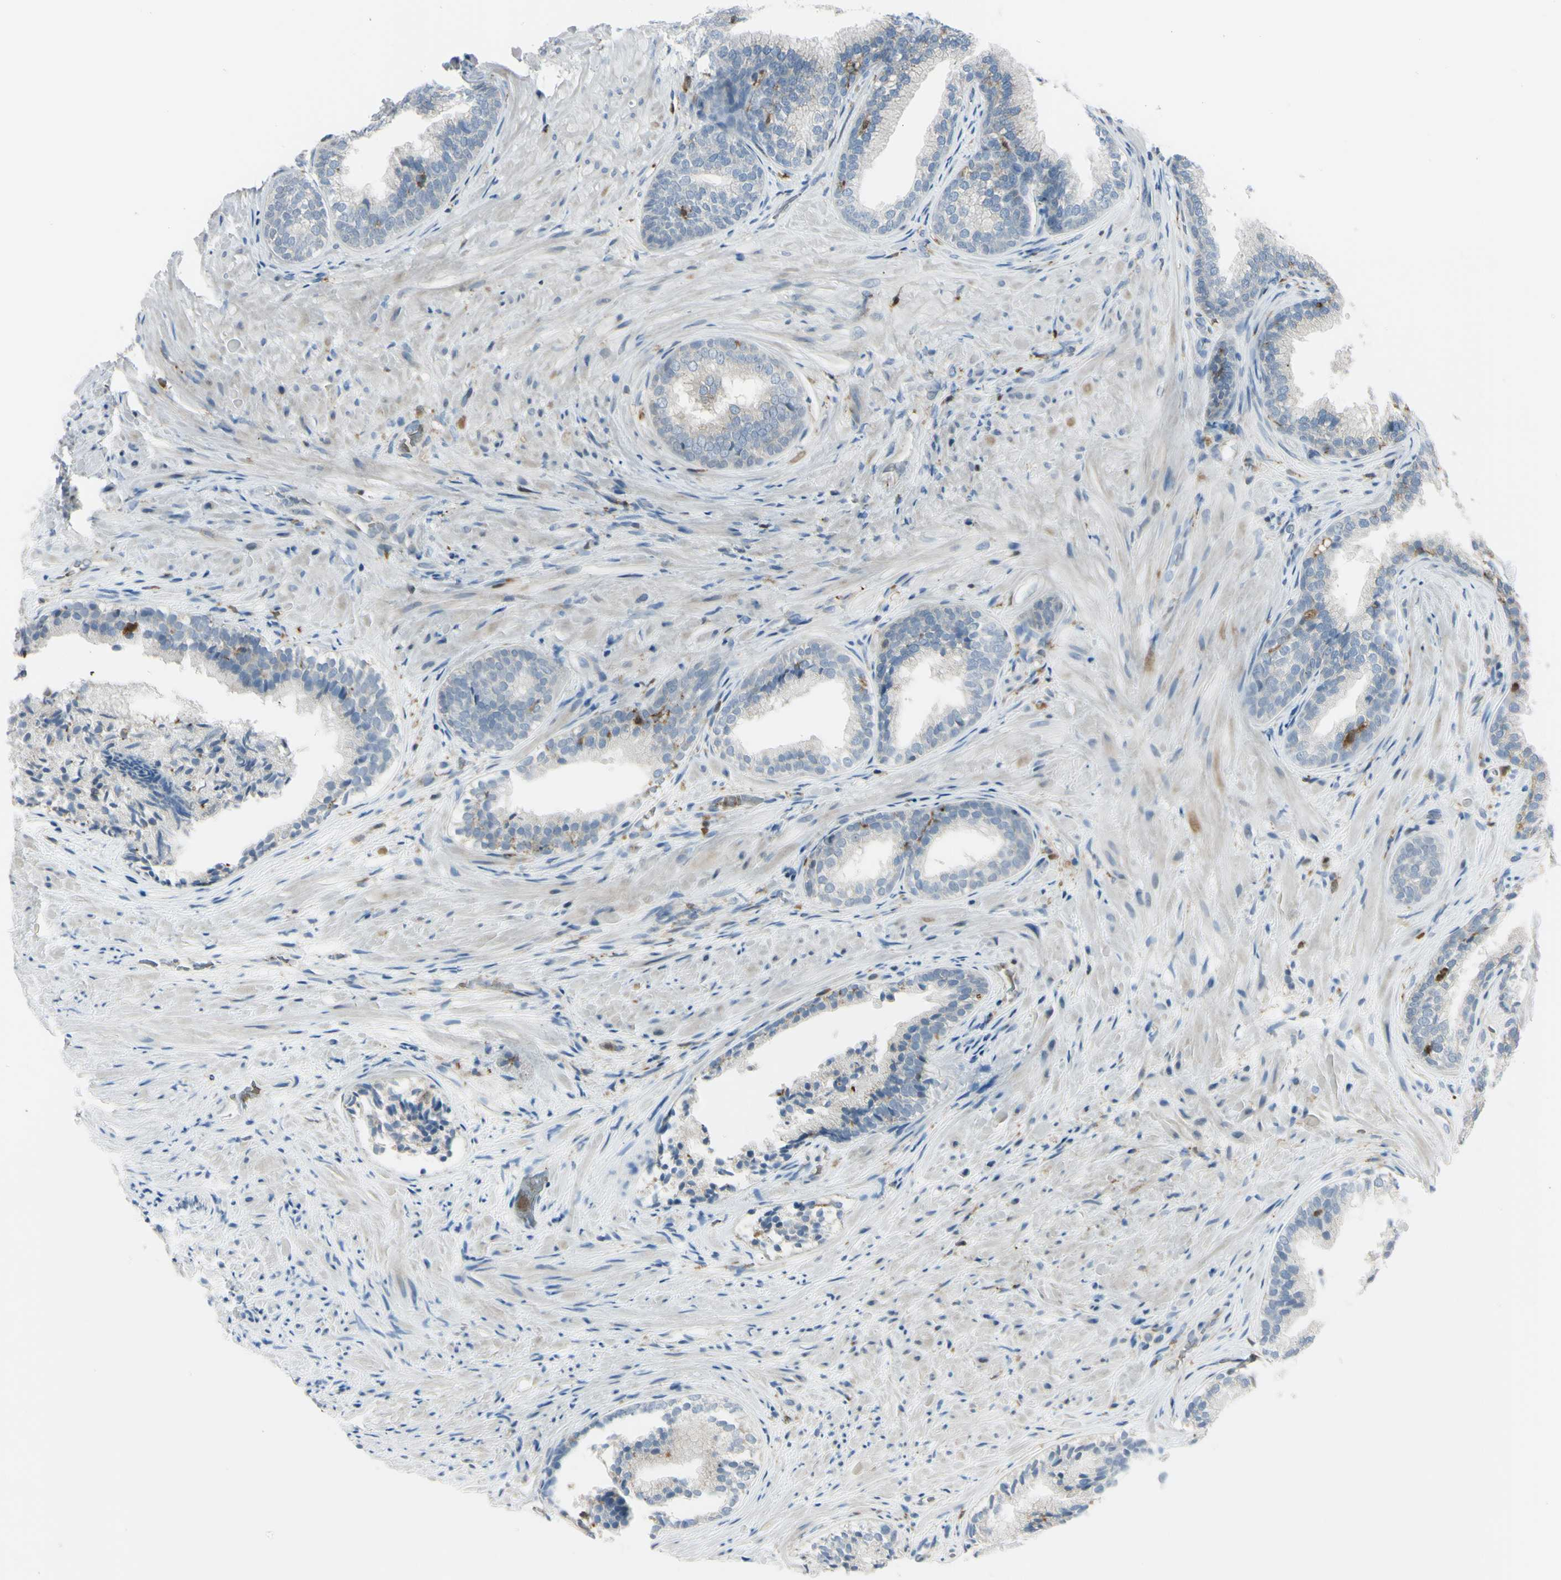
{"staining": {"intensity": "weak", "quantity": "<25%", "location": "cytoplasmic/membranous"}, "tissue": "prostate", "cell_type": "Glandular cells", "image_type": "normal", "snomed": [{"axis": "morphology", "description": "Normal tissue, NOS"}, {"axis": "topography", "description": "Prostate"}], "caption": "Image shows no significant protein positivity in glandular cells of unremarkable prostate.", "gene": "CYRIB", "patient": {"sex": "male", "age": 76}}